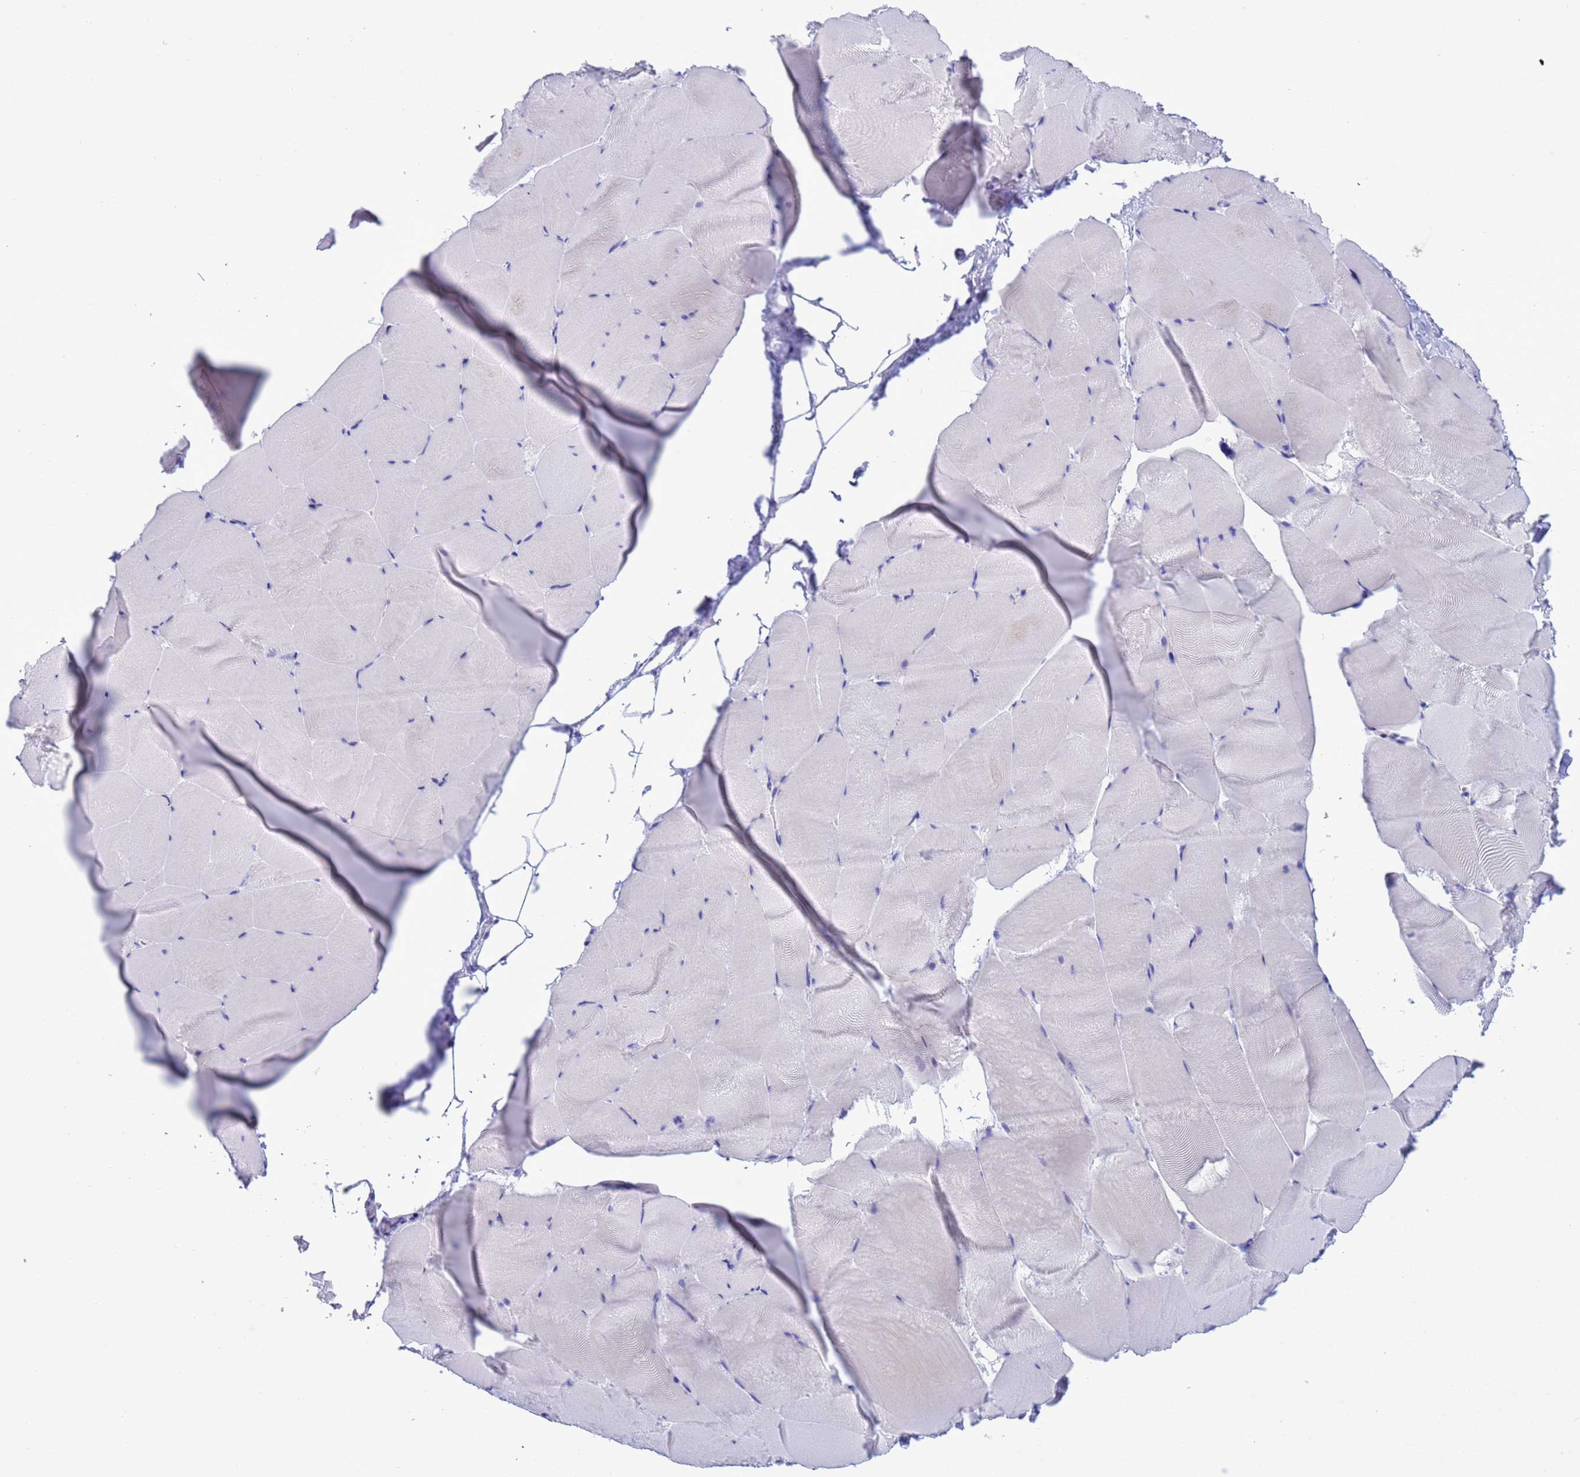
{"staining": {"intensity": "negative", "quantity": "none", "location": "none"}, "tissue": "skeletal muscle", "cell_type": "Myocytes", "image_type": "normal", "snomed": [{"axis": "morphology", "description": "Normal tissue, NOS"}, {"axis": "topography", "description": "Skeletal muscle"}], "caption": "The immunohistochemistry image has no significant positivity in myocytes of skeletal muscle. The staining is performed using DAB brown chromogen with nuclei counter-stained in using hematoxylin.", "gene": "GSTM1", "patient": {"sex": "female", "age": 64}}